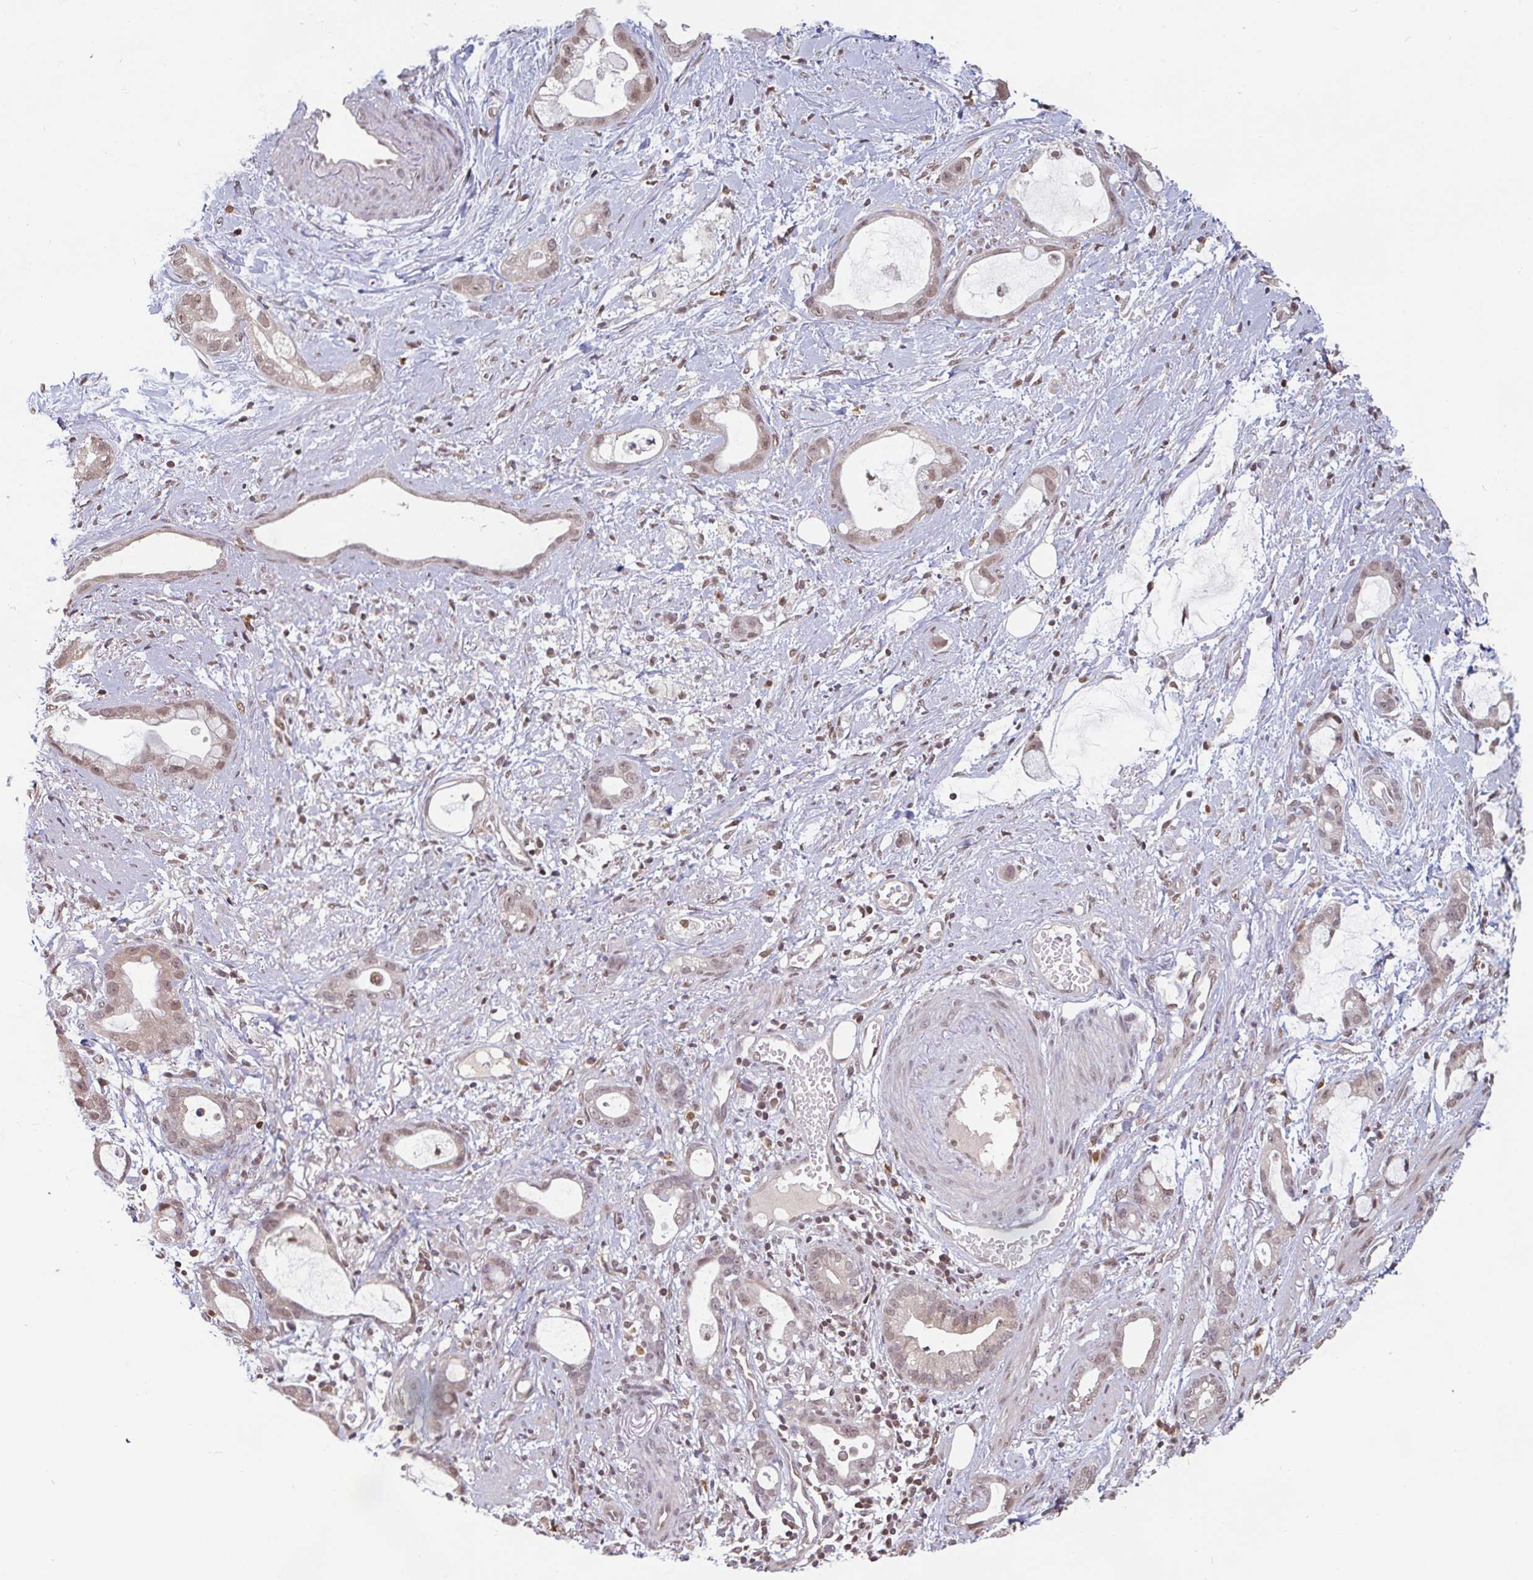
{"staining": {"intensity": "weak", "quantity": ">75%", "location": "nuclear"}, "tissue": "stomach cancer", "cell_type": "Tumor cells", "image_type": "cancer", "snomed": [{"axis": "morphology", "description": "Adenocarcinoma, NOS"}, {"axis": "topography", "description": "Stomach"}], "caption": "Immunohistochemistry (IHC) (DAB) staining of human stomach cancer (adenocarcinoma) reveals weak nuclear protein expression in approximately >75% of tumor cells.", "gene": "DR1", "patient": {"sex": "male", "age": 55}}